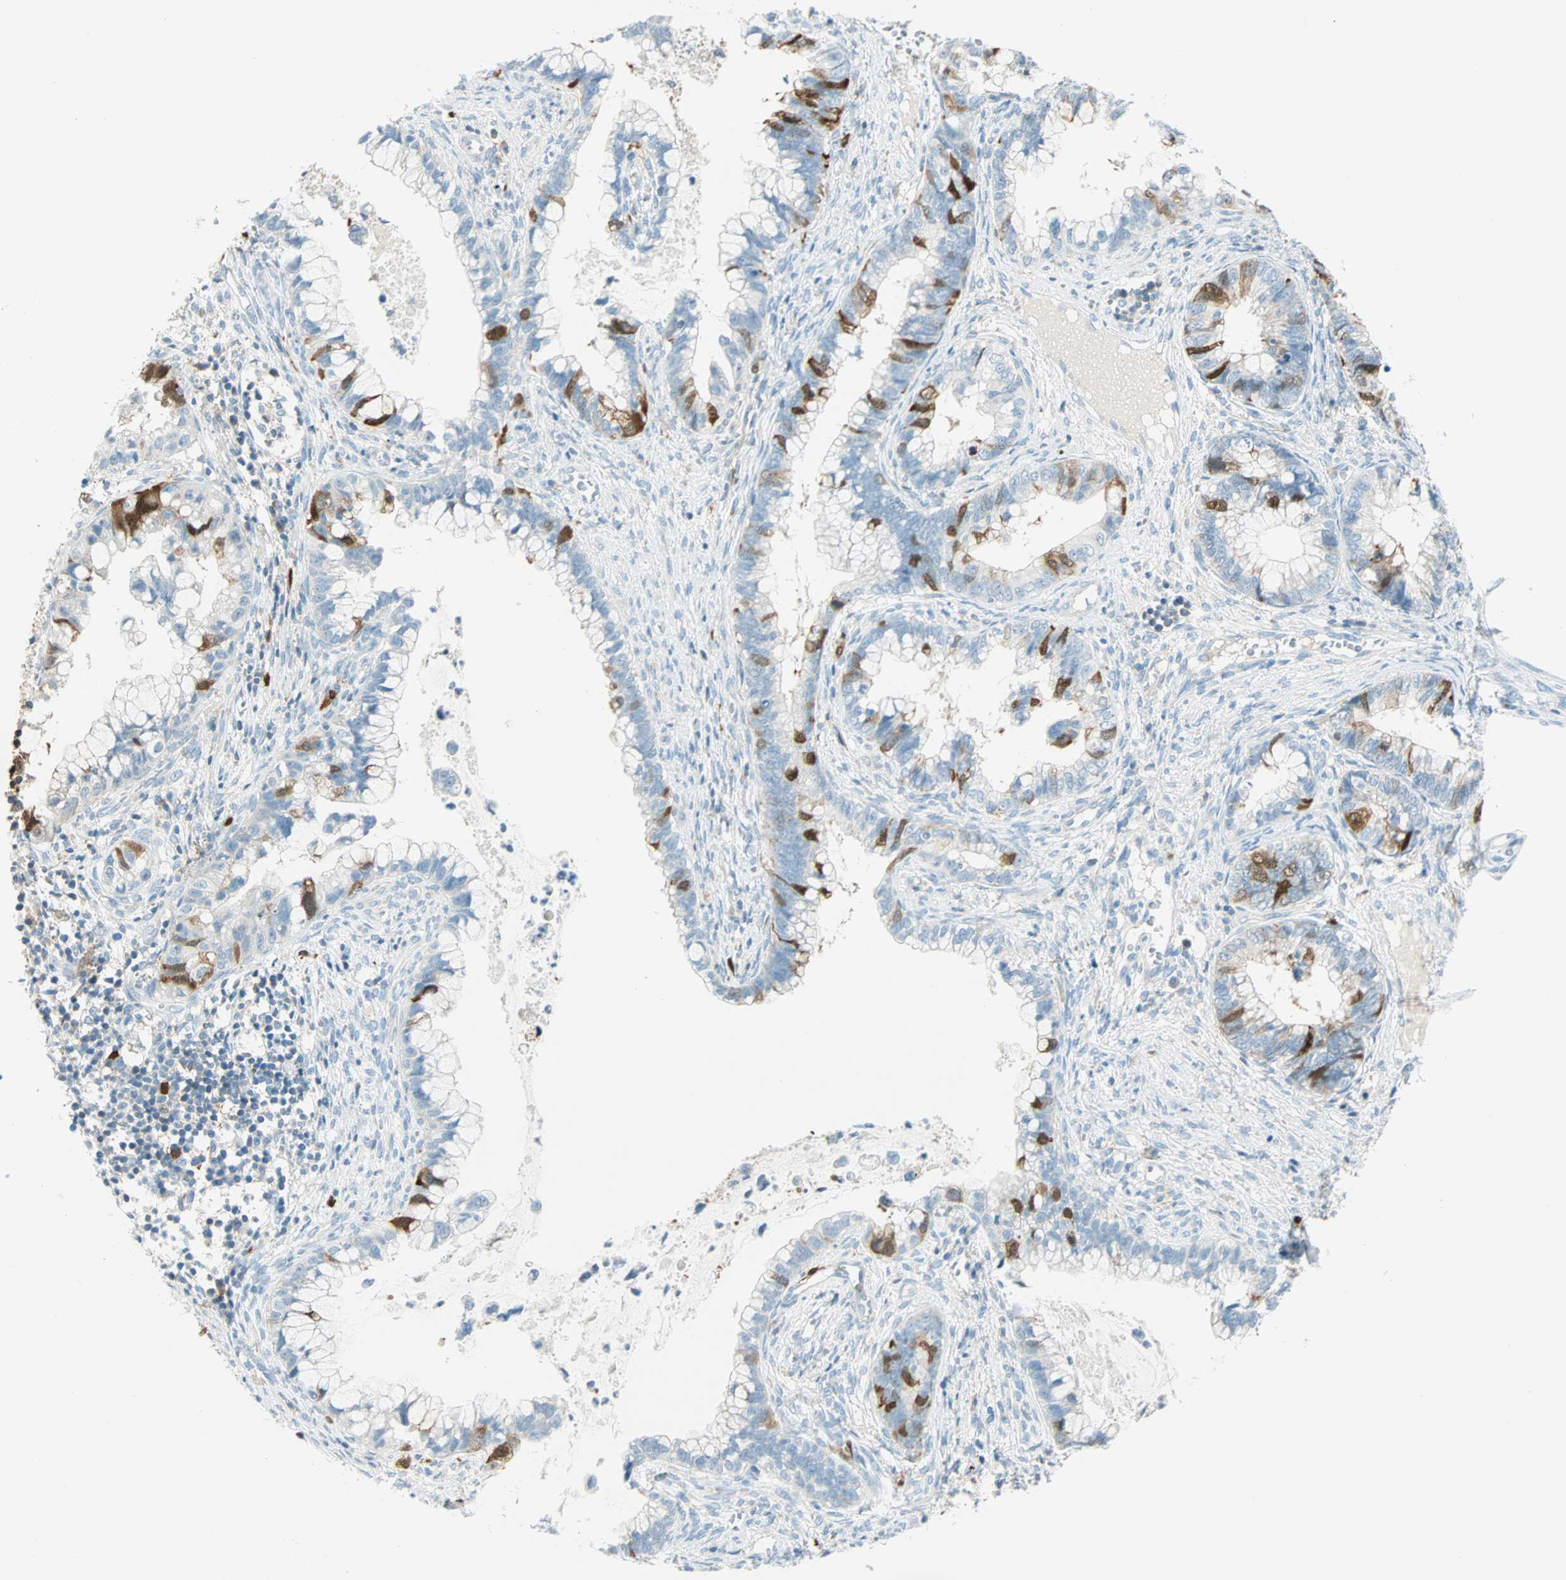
{"staining": {"intensity": "strong", "quantity": "<25%", "location": "cytoplasmic/membranous,nuclear"}, "tissue": "cervical cancer", "cell_type": "Tumor cells", "image_type": "cancer", "snomed": [{"axis": "morphology", "description": "Adenocarcinoma, NOS"}, {"axis": "topography", "description": "Cervix"}], "caption": "Human cervical cancer stained with a brown dye demonstrates strong cytoplasmic/membranous and nuclear positive staining in approximately <25% of tumor cells.", "gene": "PTTG1", "patient": {"sex": "female", "age": 44}}